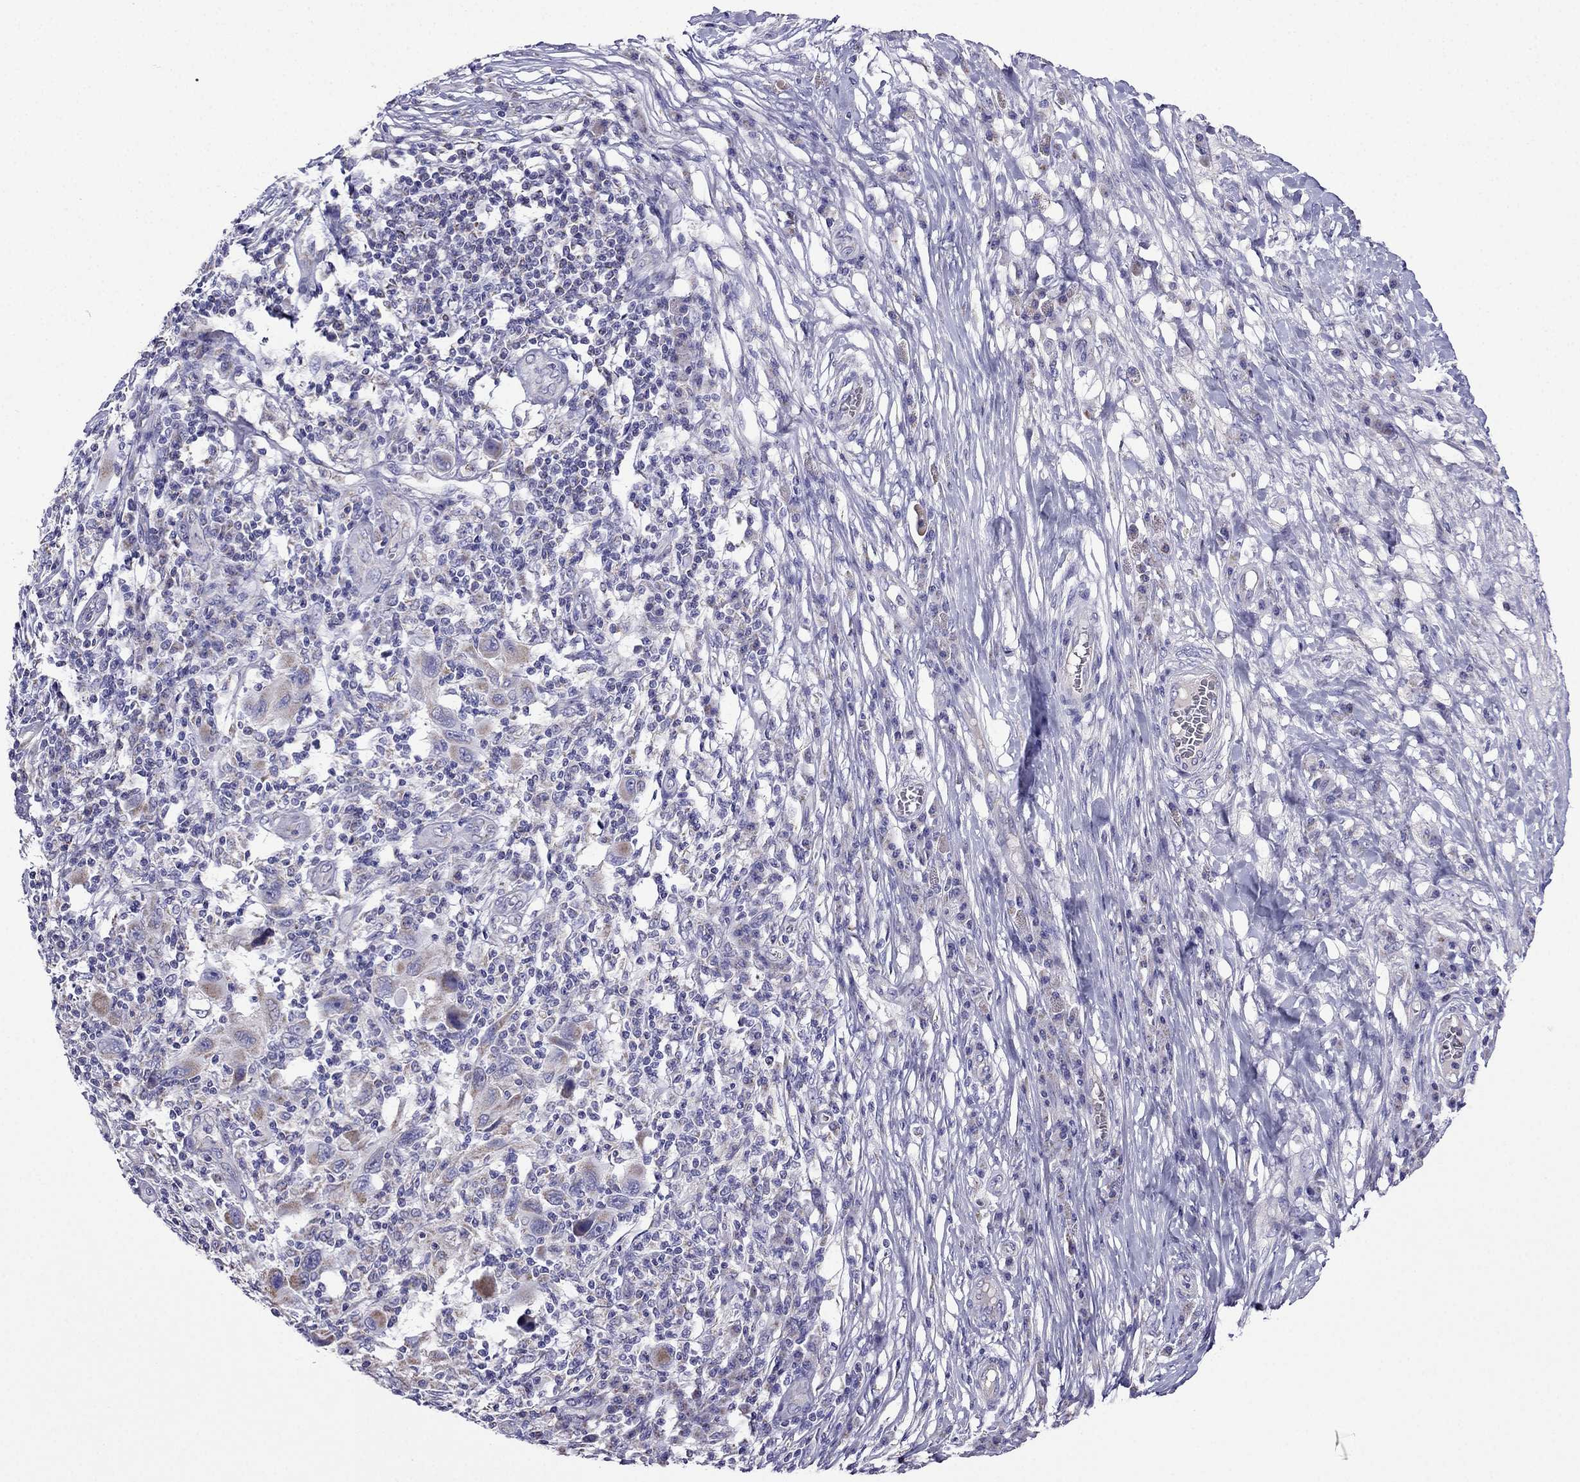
{"staining": {"intensity": "weak", "quantity": ">75%", "location": "cytoplasmic/membranous"}, "tissue": "melanoma", "cell_type": "Tumor cells", "image_type": "cancer", "snomed": [{"axis": "morphology", "description": "Malignant melanoma, NOS"}, {"axis": "topography", "description": "Skin"}], "caption": "Weak cytoplasmic/membranous positivity is seen in approximately >75% of tumor cells in melanoma.", "gene": "DSC1", "patient": {"sex": "male", "age": 53}}